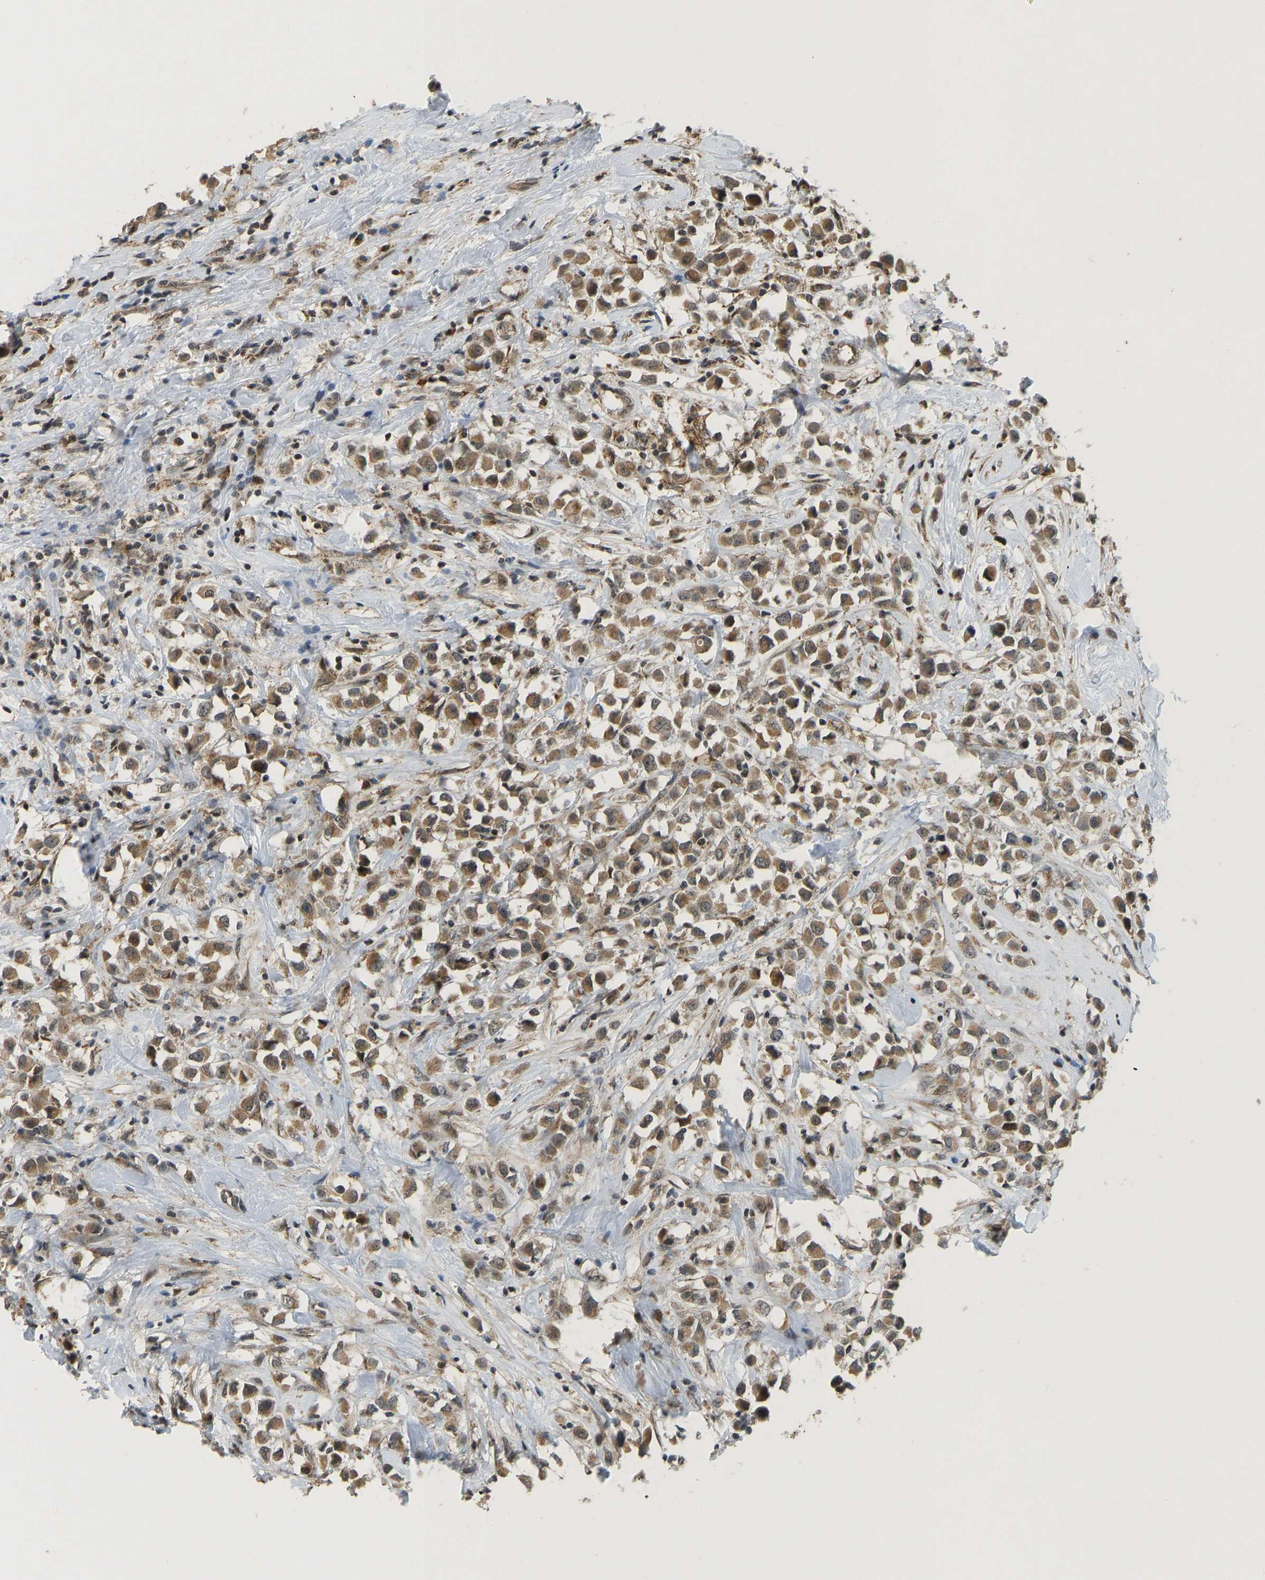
{"staining": {"intensity": "moderate", "quantity": ">75%", "location": "cytoplasmic/membranous"}, "tissue": "breast cancer", "cell_type": "Tumor cells", "image_type": "cancer", "snomed": [{"axis": "morphology", "description": "Duct carcinoma"}, {"axis": "topography", "description": "Breast"}], "caption": "Breast cancer was stained to show a protein in brown. There is medium levels of moderate cytoplasmic/membranous expression in about >75% of tumor cells.", "gene": "ACADS", "patient": {"sex": "female", "age": 61}}